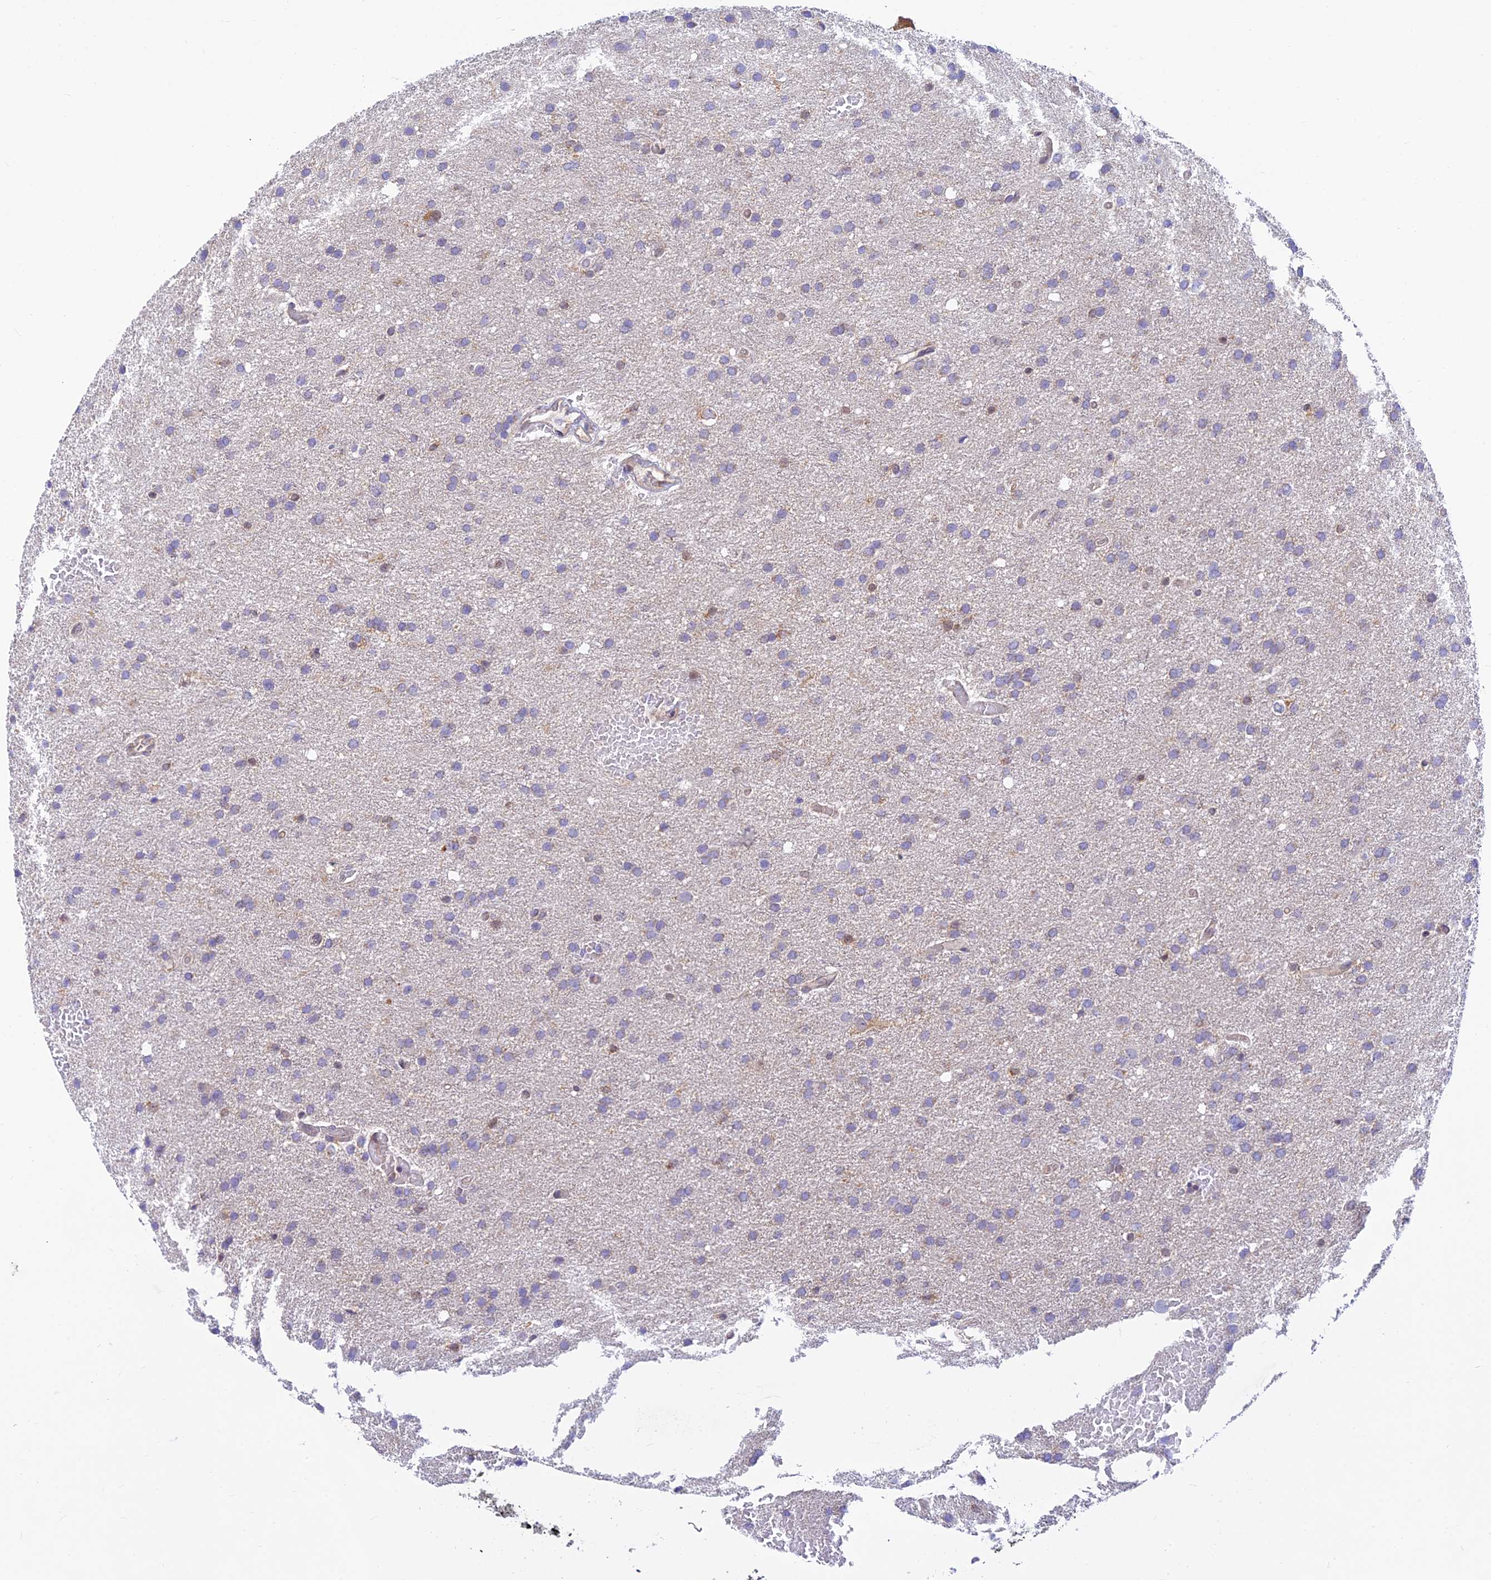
{"staining": {"intensity": "negative", "quantity": "none", "location": "none"}, "tissue": "glioma", "cell_type": "Tumor cells", "image_type": "cancer", "snomed": [{"axis": "morphology", "description": "Glioma, malignant, High grade"}, {"axis": "topography", "description": "Cerebral cortex"}], "caption": "An image of glioma stained for a protein displays no brown staining in tumor cells. Nuclei are stained in blue.", "gene": "LYSMD2", "patient": {"sex": "female", "age": 36}}